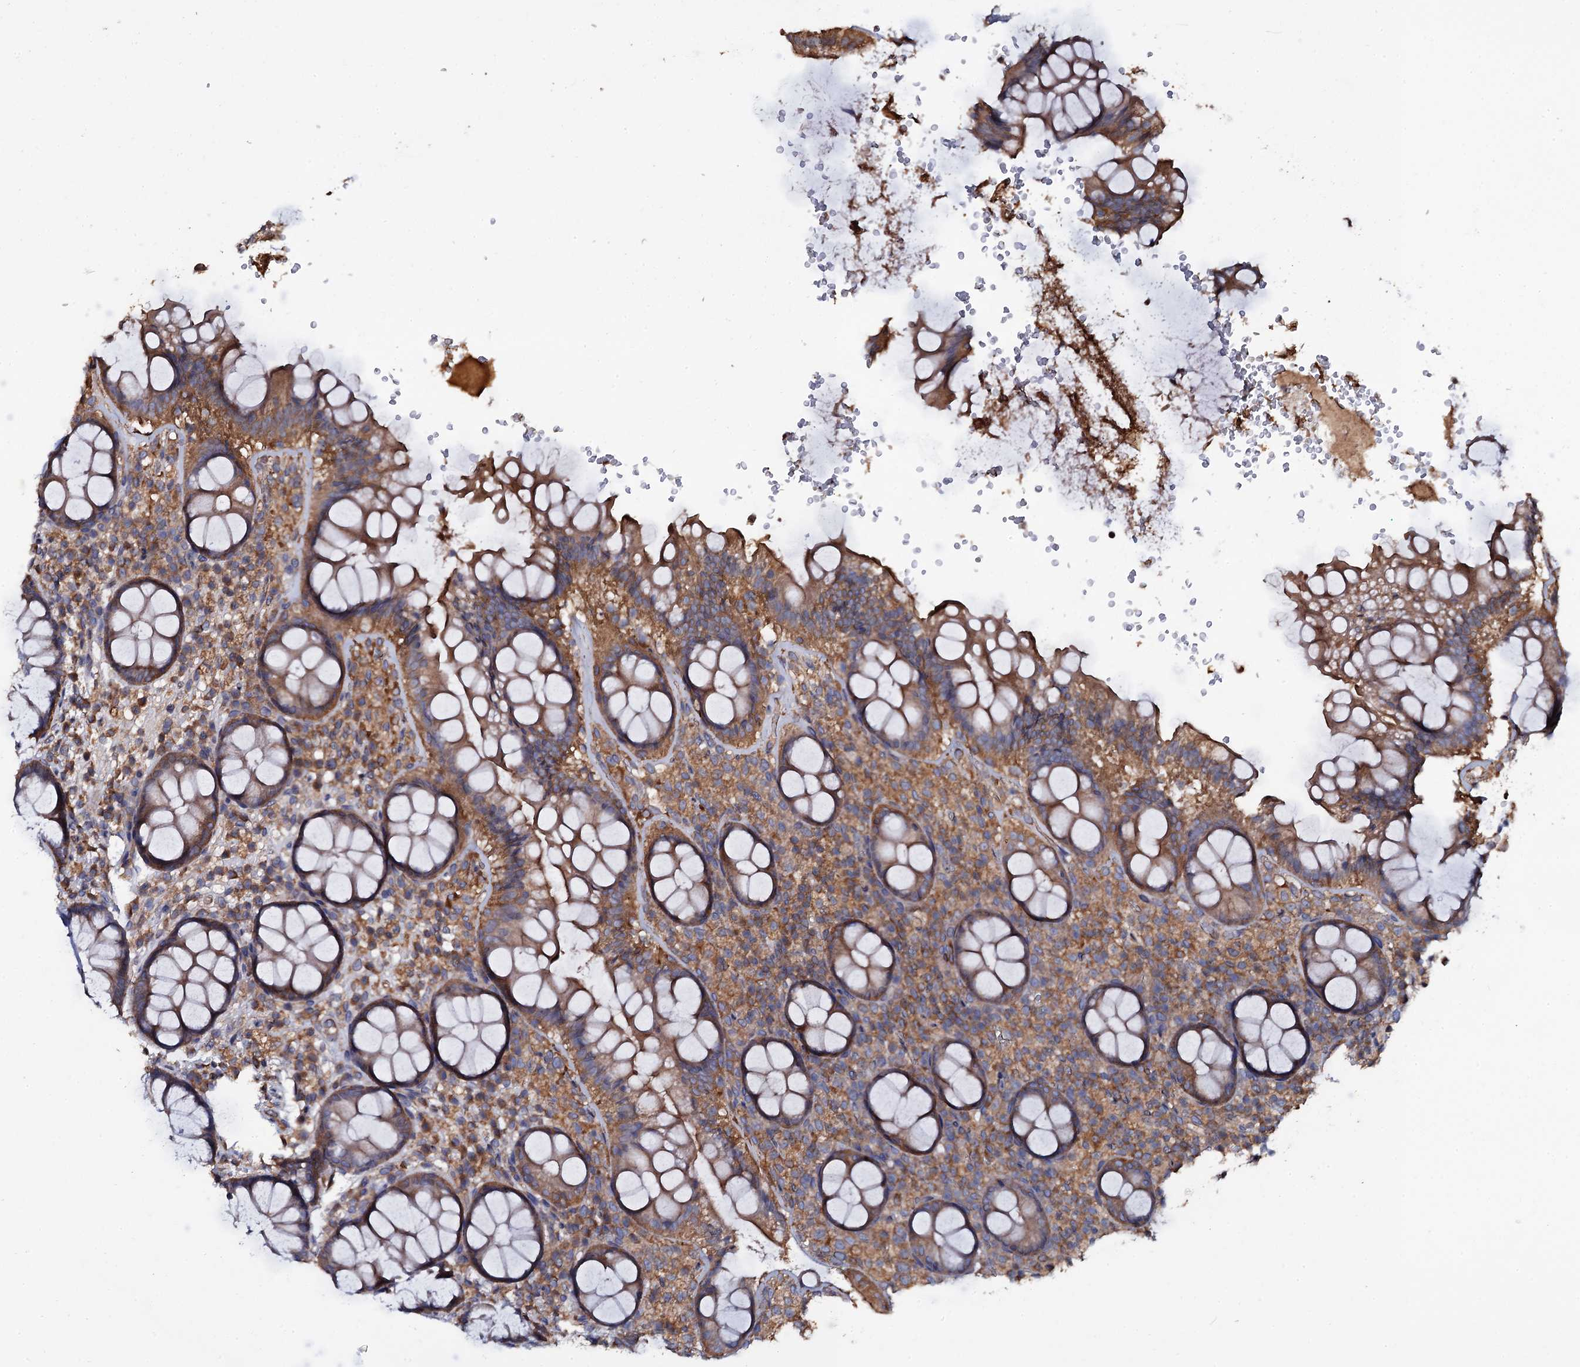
{"staining": {"intensity": "moderate", "quantity": ">75%", "location": "cytoplasmic/membranous"}, "tissue": "rectum", "cell_type": "Glandular cells", "image_type": "normal", "snomed": [{"axis": "morphology", "description": "Normal tissue, NOS"}, {"axis": "topography", "description": "Rectum"}], "caption": "Immunohistochemistry (IHC) (DAB) staining of normal human rectum displays moderate cytoplasmic/membranous protein positivity in approximately >75% of glandular cells.", "gene": "TTC23", "patient": {"sex": "male", "age": 83}}